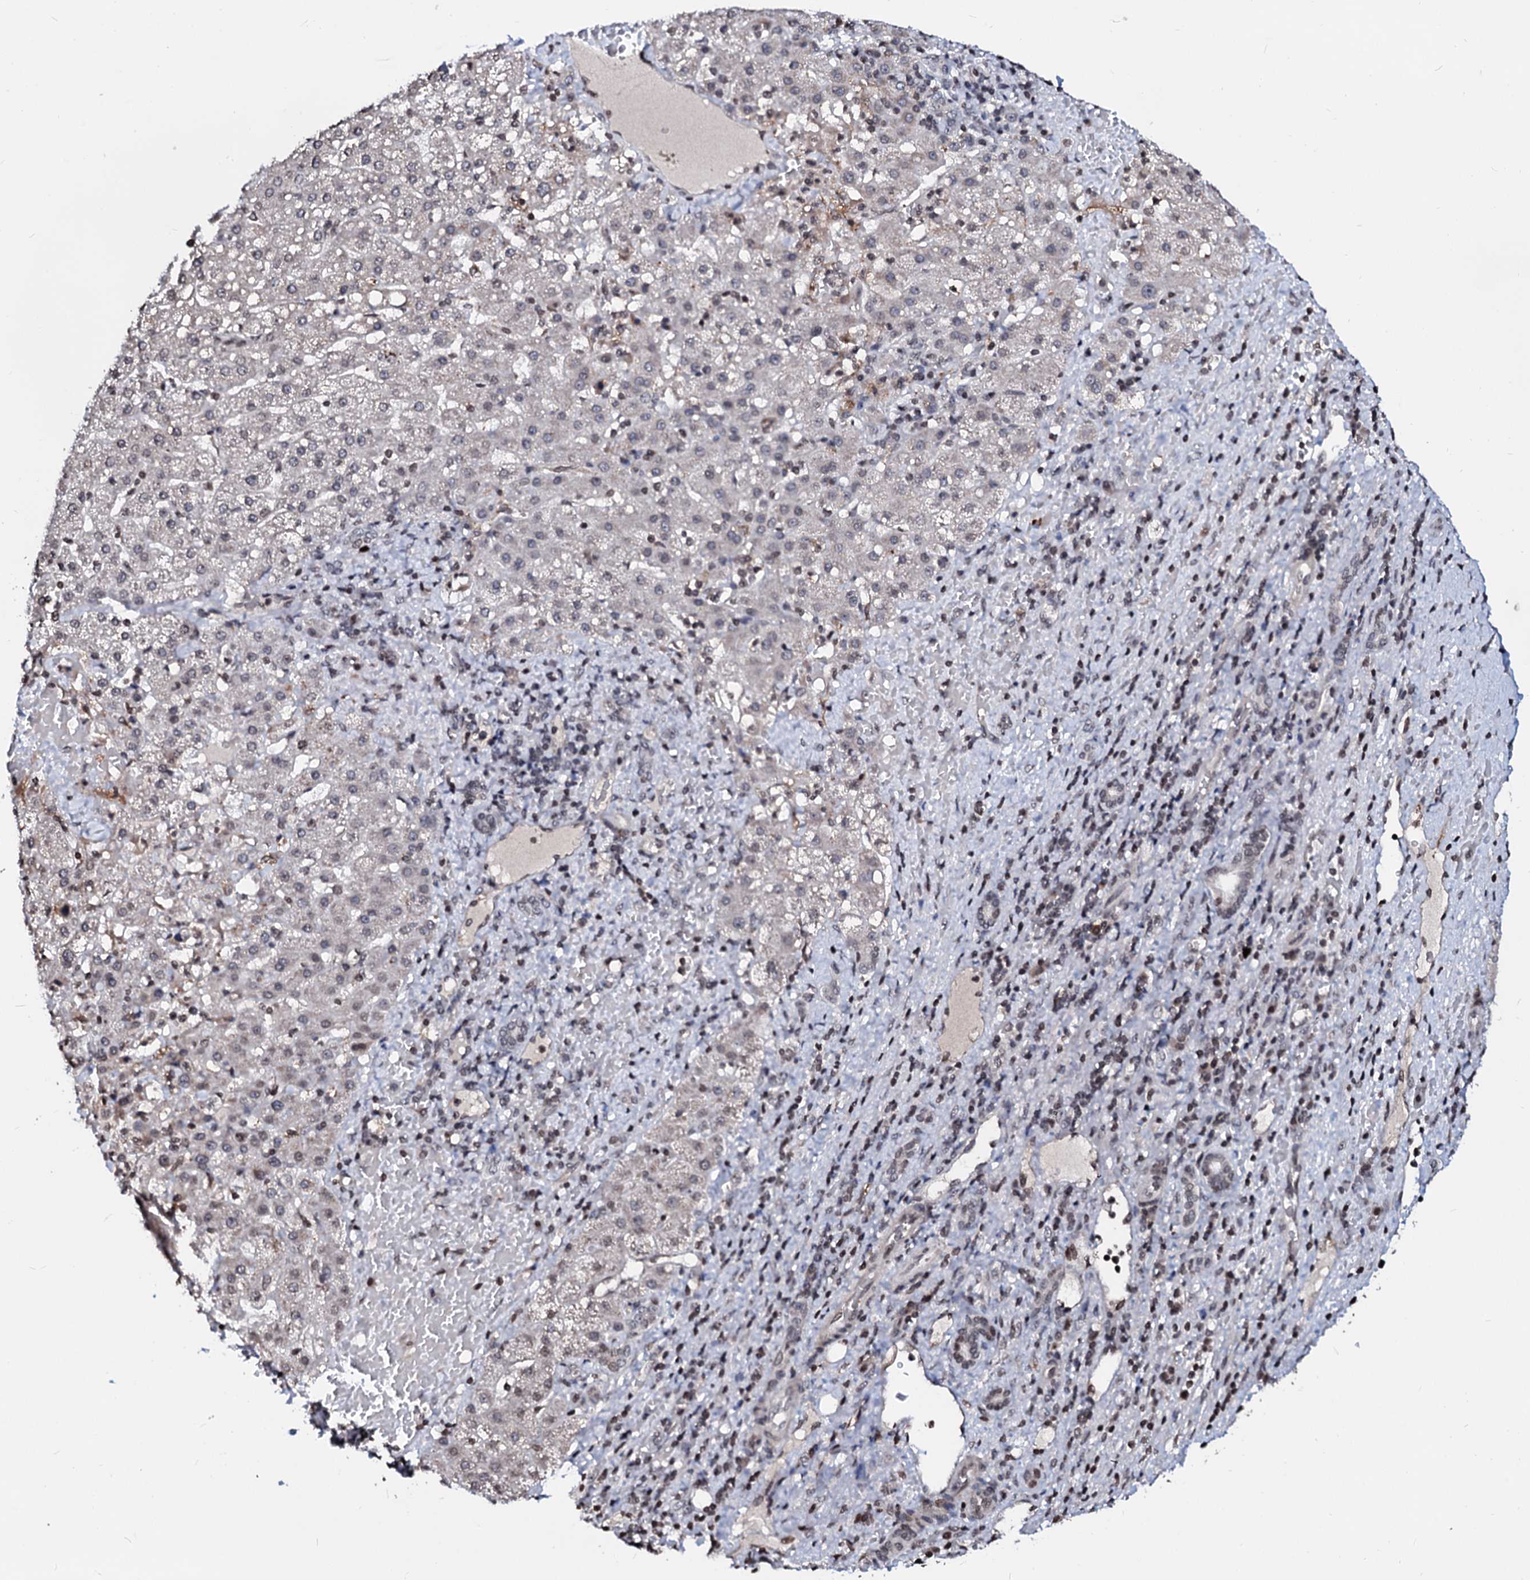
{"staining": {"intensity": "weak", "quantity": "<25%", "location": "cytoplasmic/membranous,nuclear"}, "tissue": "liver cancer", "cell_type": "Tumor cells", "image_type": "cancer", "snomed": [{"axis": "morphology", "description": "Normal tissue, NOS"}, {"axis": "morphology", "description": "Carcinoma, Hepatocellular, NOS"}, {"axis": "topography", "description": "Liver"}], "caption": "A histopathology image of hepatocellular carcinoma (liver) stained for a protein exhibits no brown staining in tumor cells.", "gene": "LSM11", "patient": {"sex": "male", "age": 57}}